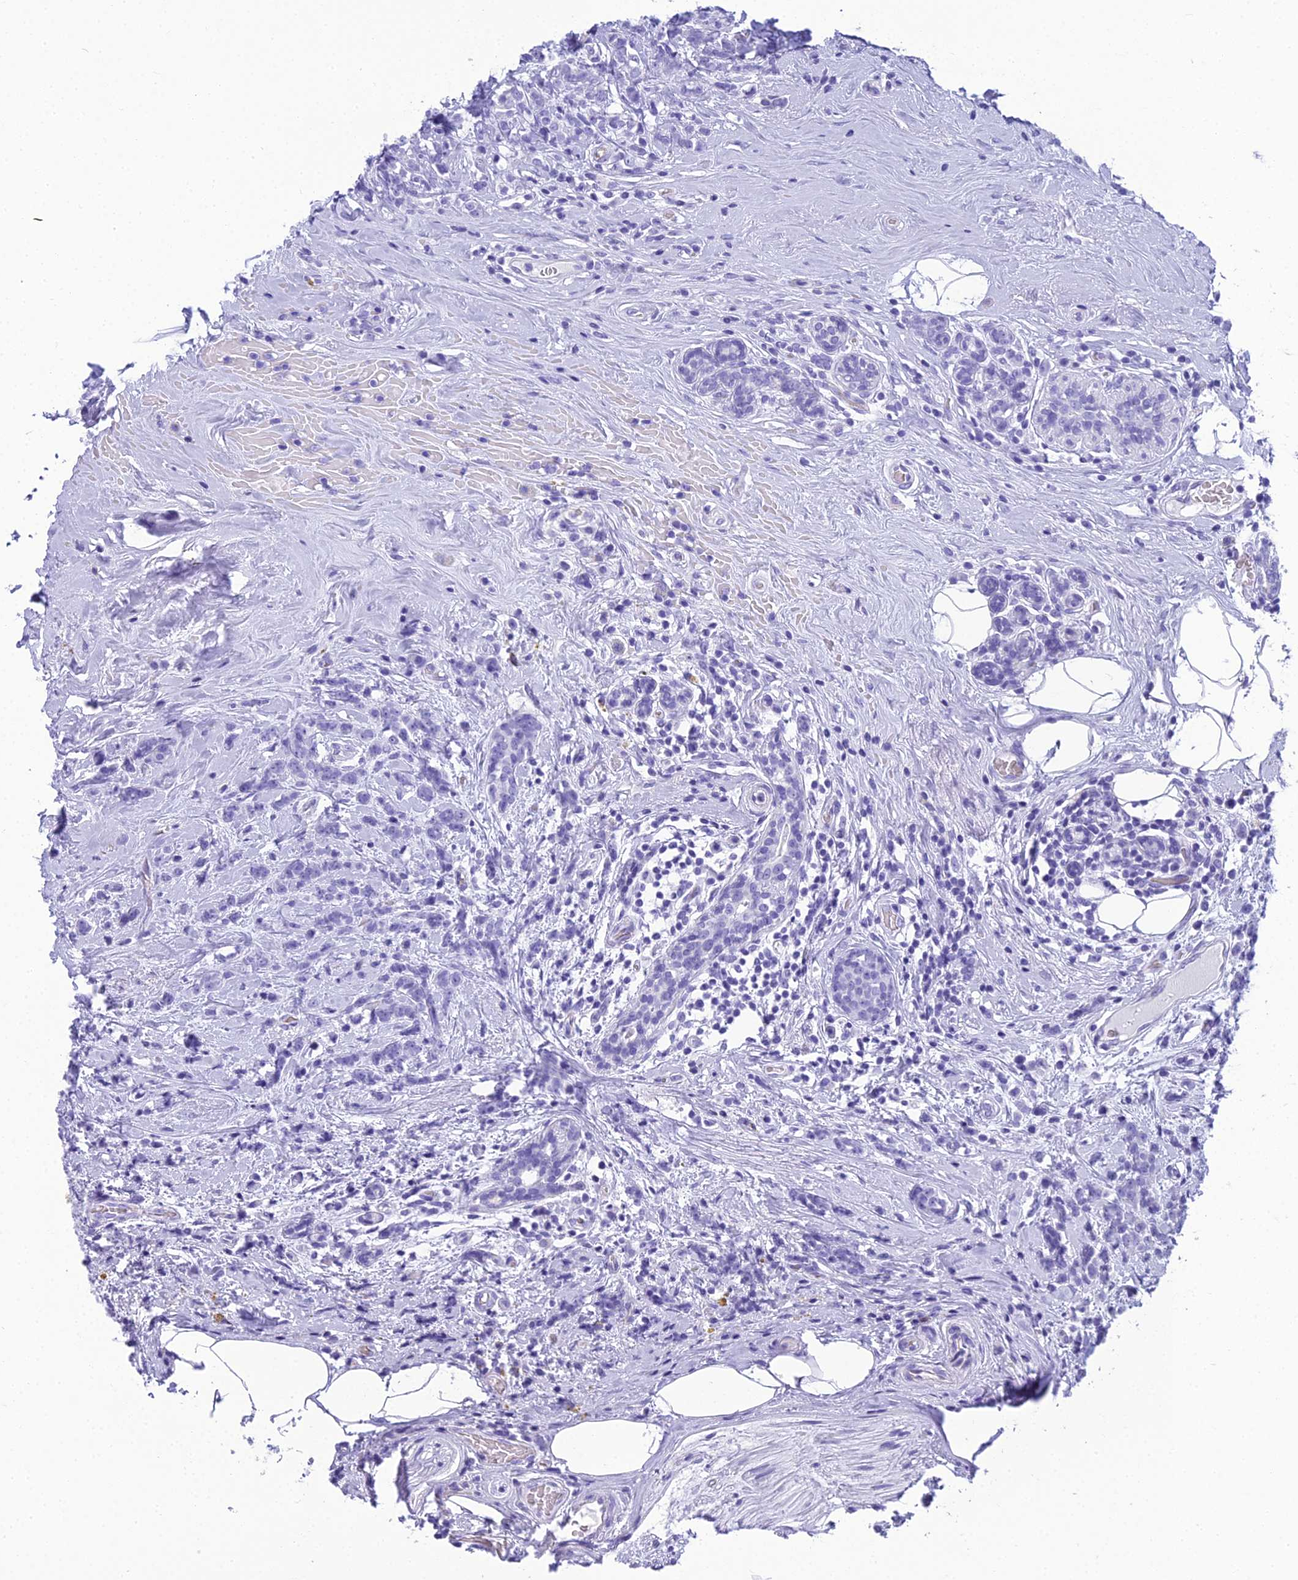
{"staining": {"intensity": "negative", "quantity": "none", "location": "none"}, "tissue": "breast cancer", "cell_type": "Tumor cells", "image_type": "cancer", "snomed": [{"axis": "morphology", "description": "Lobular carcinoma"}, {"axis": "topography", "description": "Breast"}], "caption": "Immunohistochemistry (IHC) image of lobular carcinoma (breast) stained for a protein (brown), which reveals no positivity in tumor cells.", "gene": "NINJ1", "patient": {"sex": "female", "age": 58}}